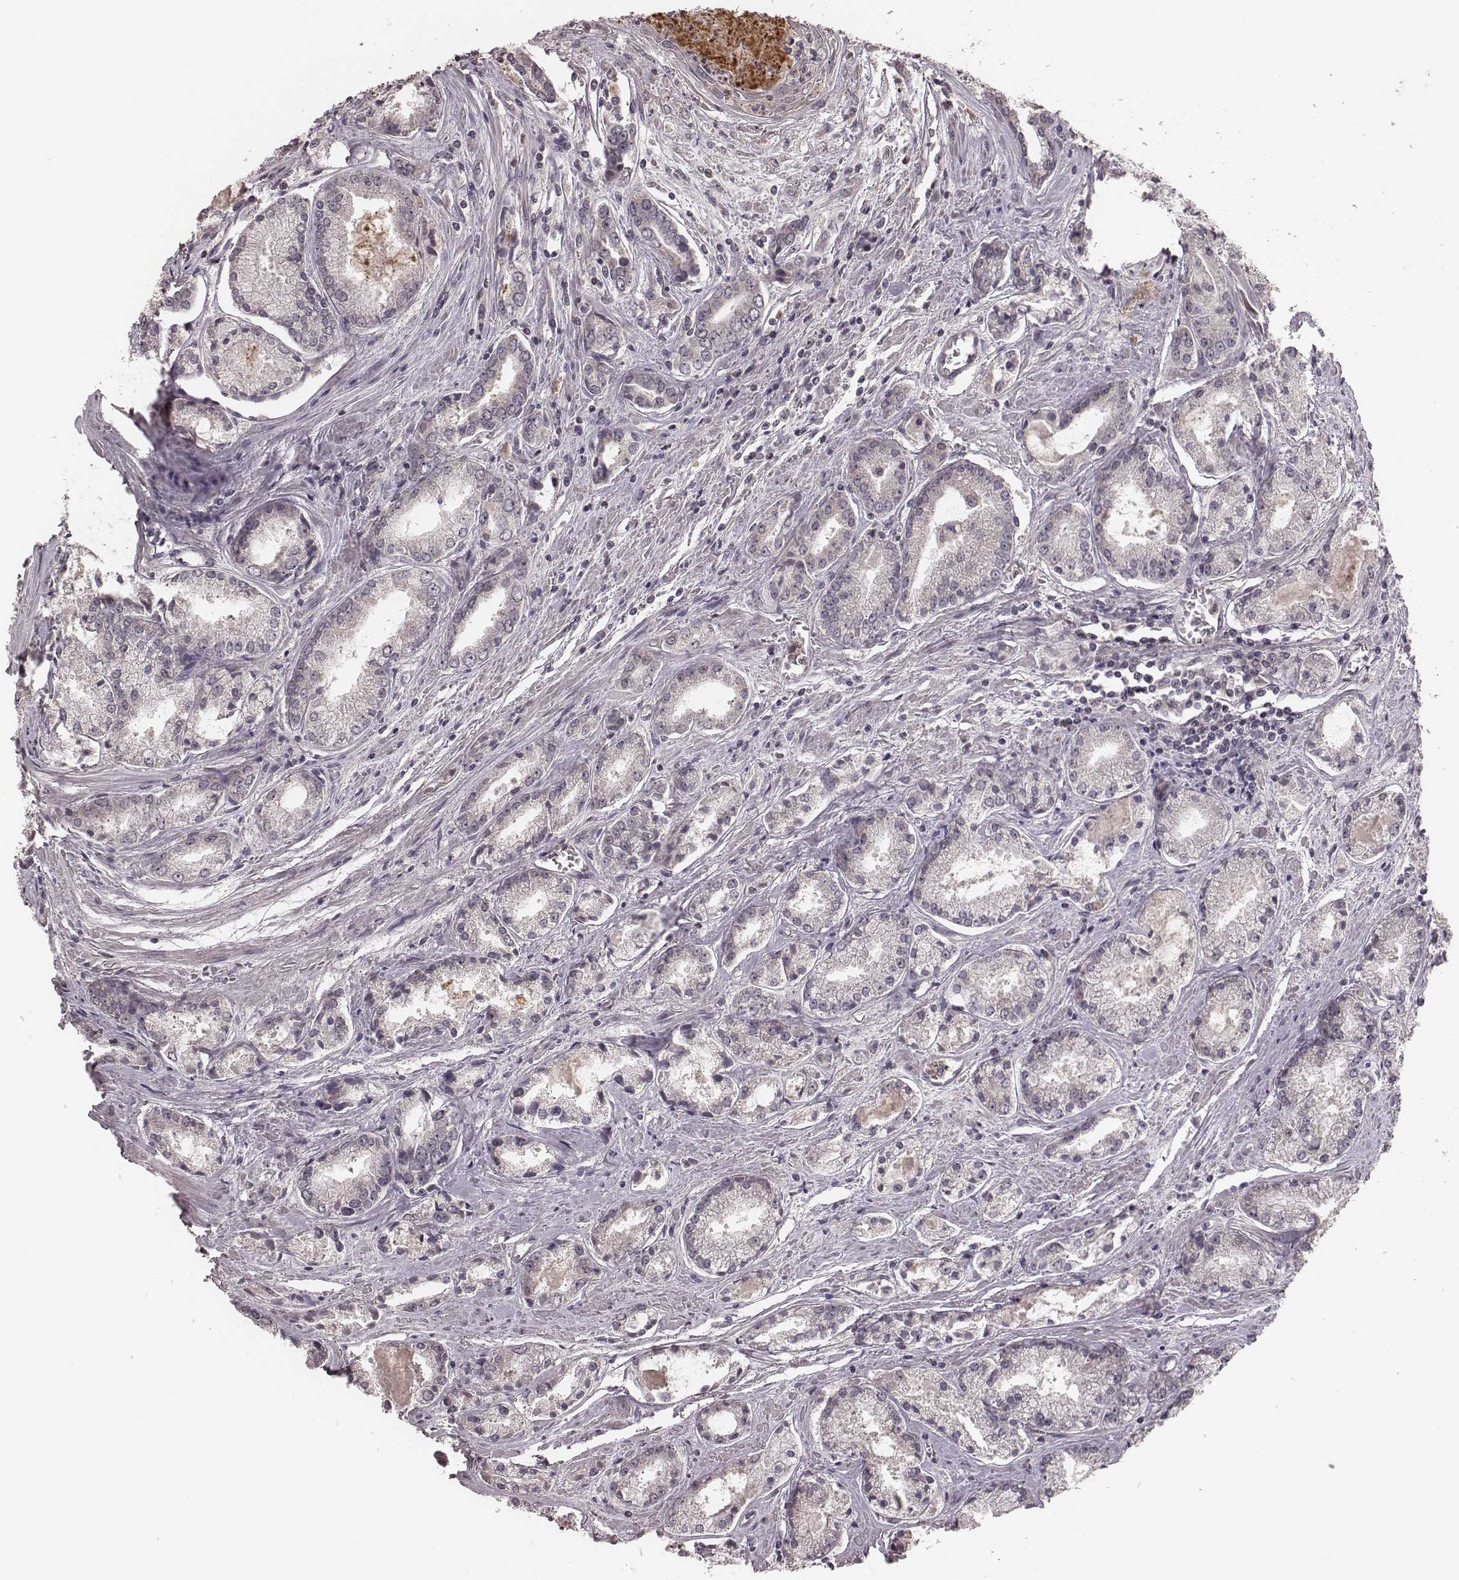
{"staining": {"intensity": "negative", "quantity": "none", "location": "none"}, "tissue": "prostate cancer", "cell_type": "Tumor cells", "image_type": "cancer", "snomed": [{"axis": "morphology", "description": "Adenocarcinoma, NOS"}, {"axis": "topography", "description": "Prostate"}], "caption": "Immunohistochemistry (IHC) photomicrograph of human prostate cancer (adenocarcinoma) stained for a protein (brown), which shows no positivity in tumor cells.", "gene": "IL5", "patient": {"sex": "male", "age": 72}}